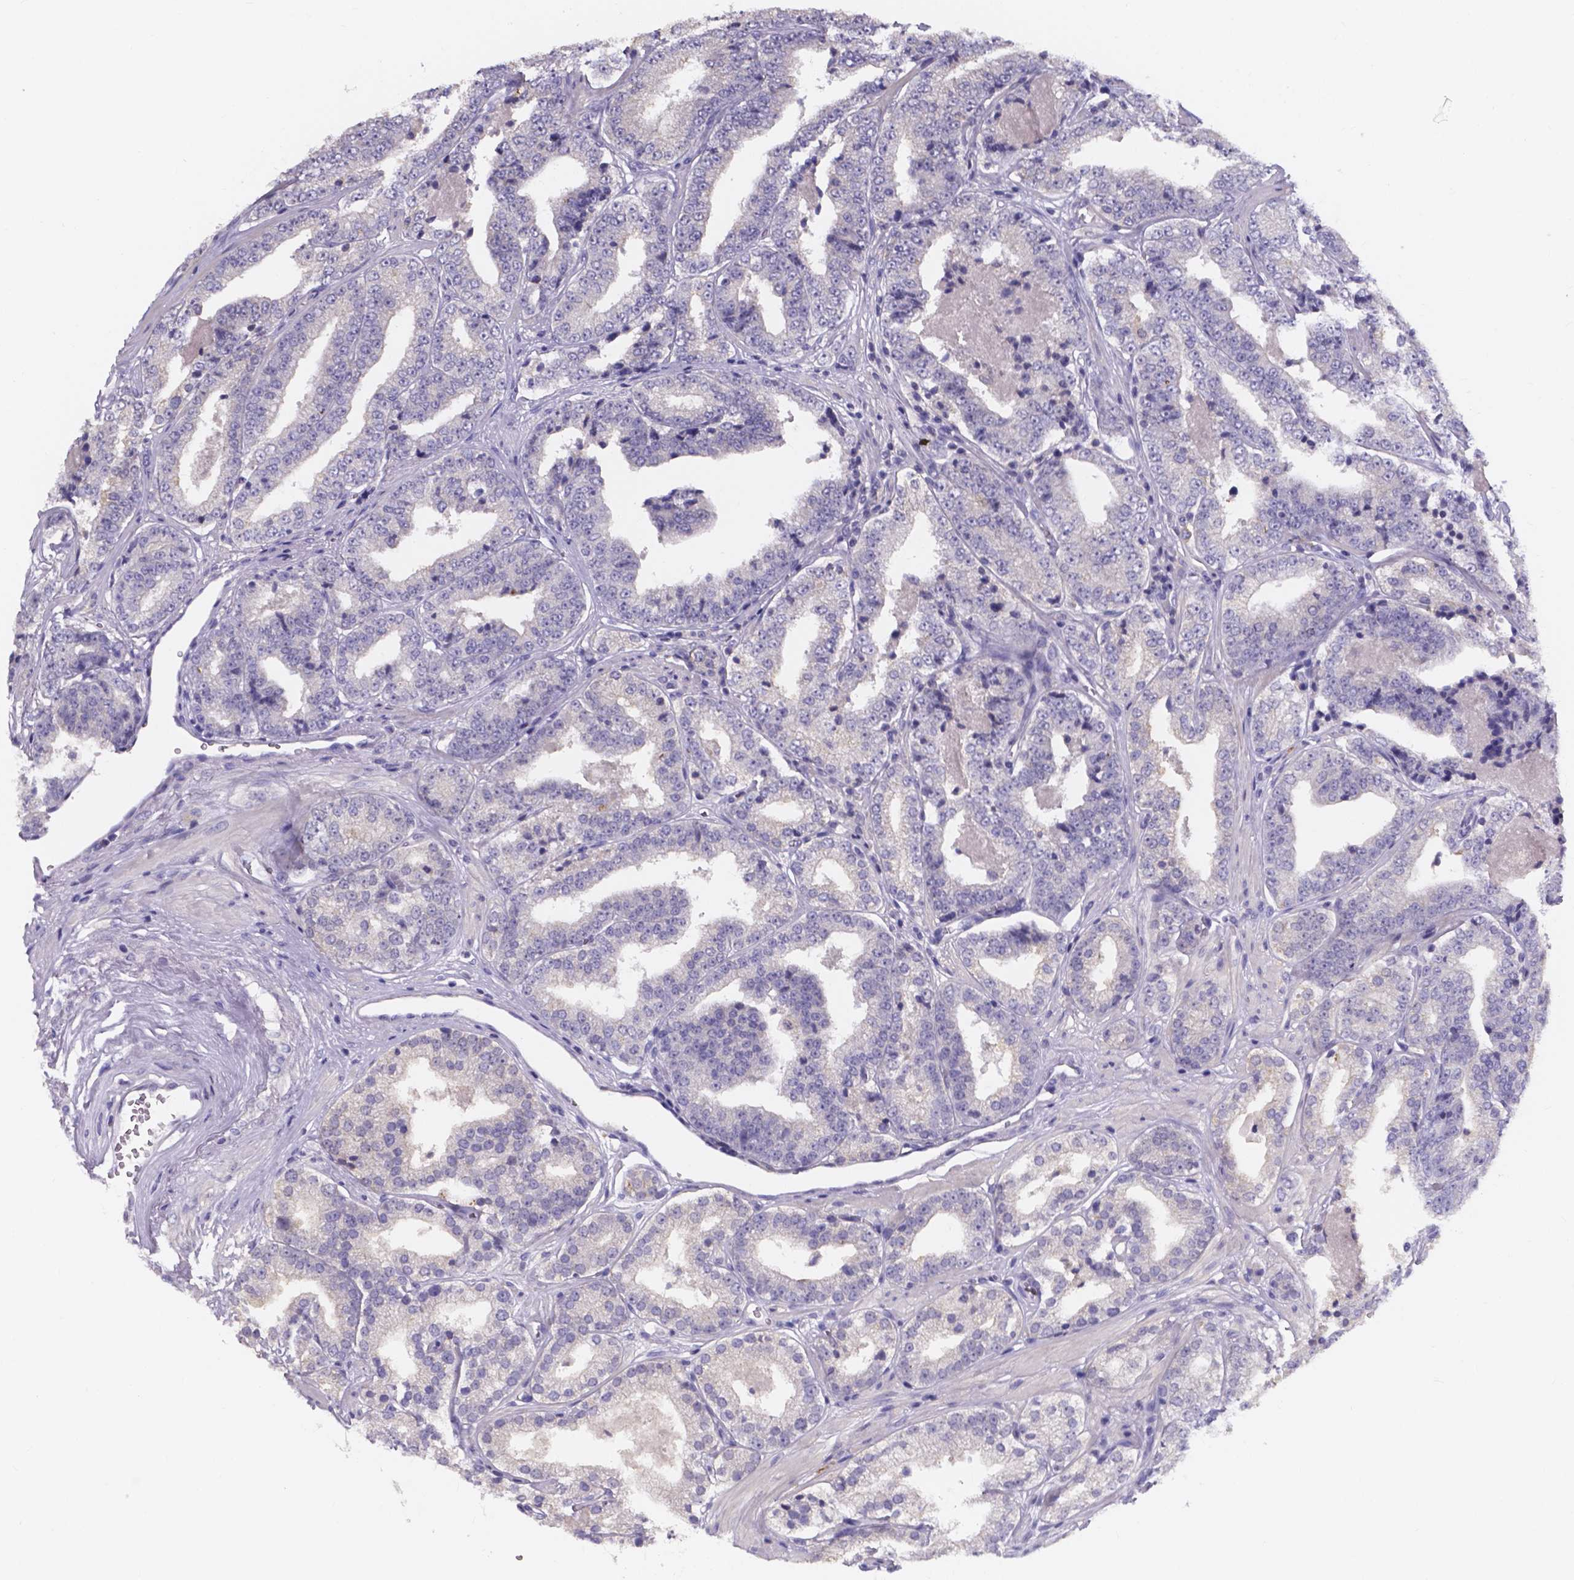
{"staining": {"intensity": "negative", "quantity": "none", "location": "none"}, "tissue": "prostate cancer", "cell_type": "Tumor cells", "image_type": "cancer", "snomed": [{"axis": "morphology", "description": "Adenocarcinoma, Low grade"}, {"axis": "topography", "description": "Prostate"}], "caption": "IHC of human adenocarcinoma (low-grade) (prostate) shows no staining in tumor cells.", "gene": "SPOCD1", "patient": {"sex": "male", "age": 60}}